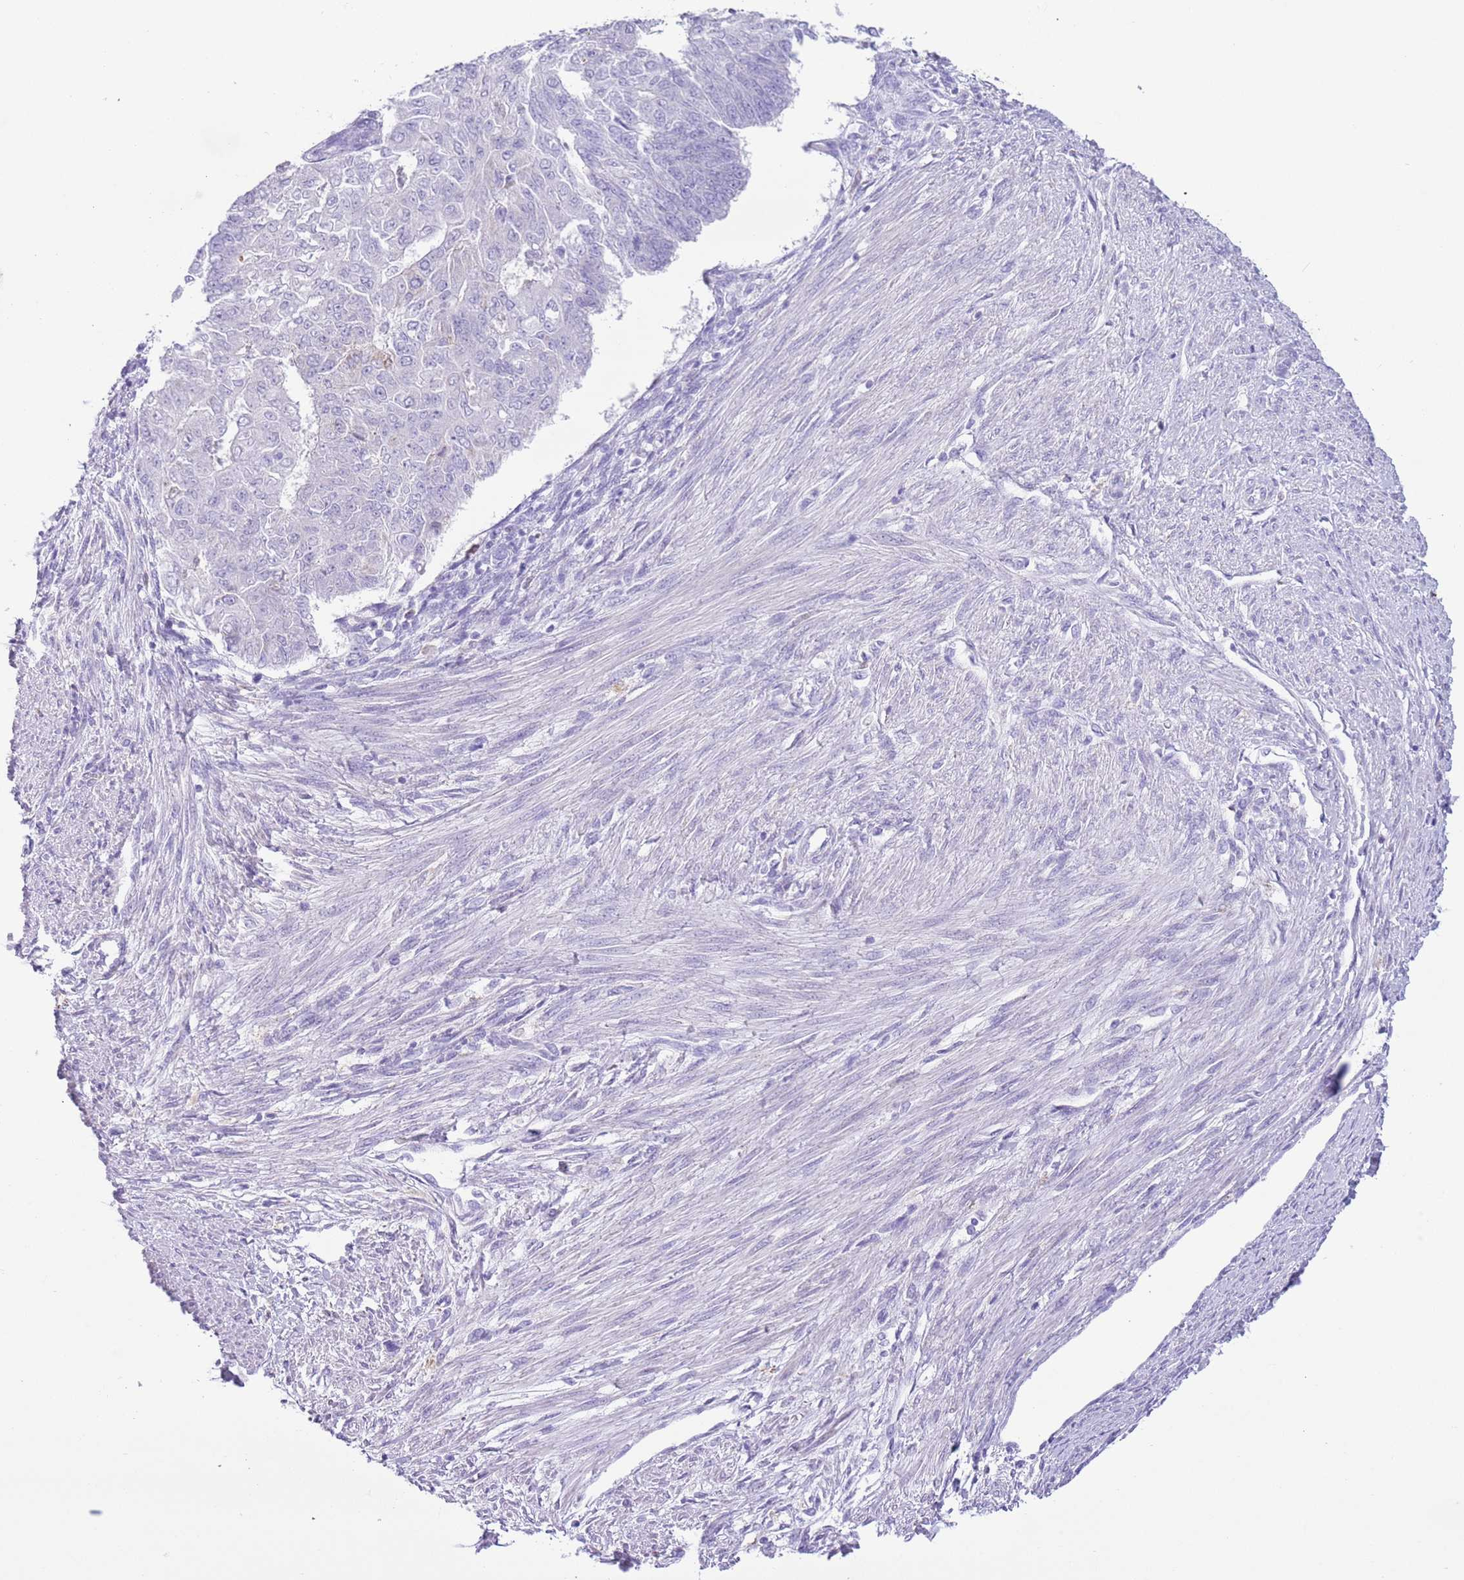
{"staining": {"intensity": "negative", "quantity": "none", "location": "none"}, "tissue": "endometrial cancer", "cell_type": "Tumor cells", "image_type": "cancer", "snomed": [{"axis": "morphology", "description": "Adenocarcinoma, NOS"}, {"axis": "topography", "description": "Endometrium"}], "caption": "Immunohistochemistry of adenocarcinoma (endometrial) reveals no staining in tumor cells.", "gene": "ZNF697", "patient": {"sex": "female", "age": 32}}